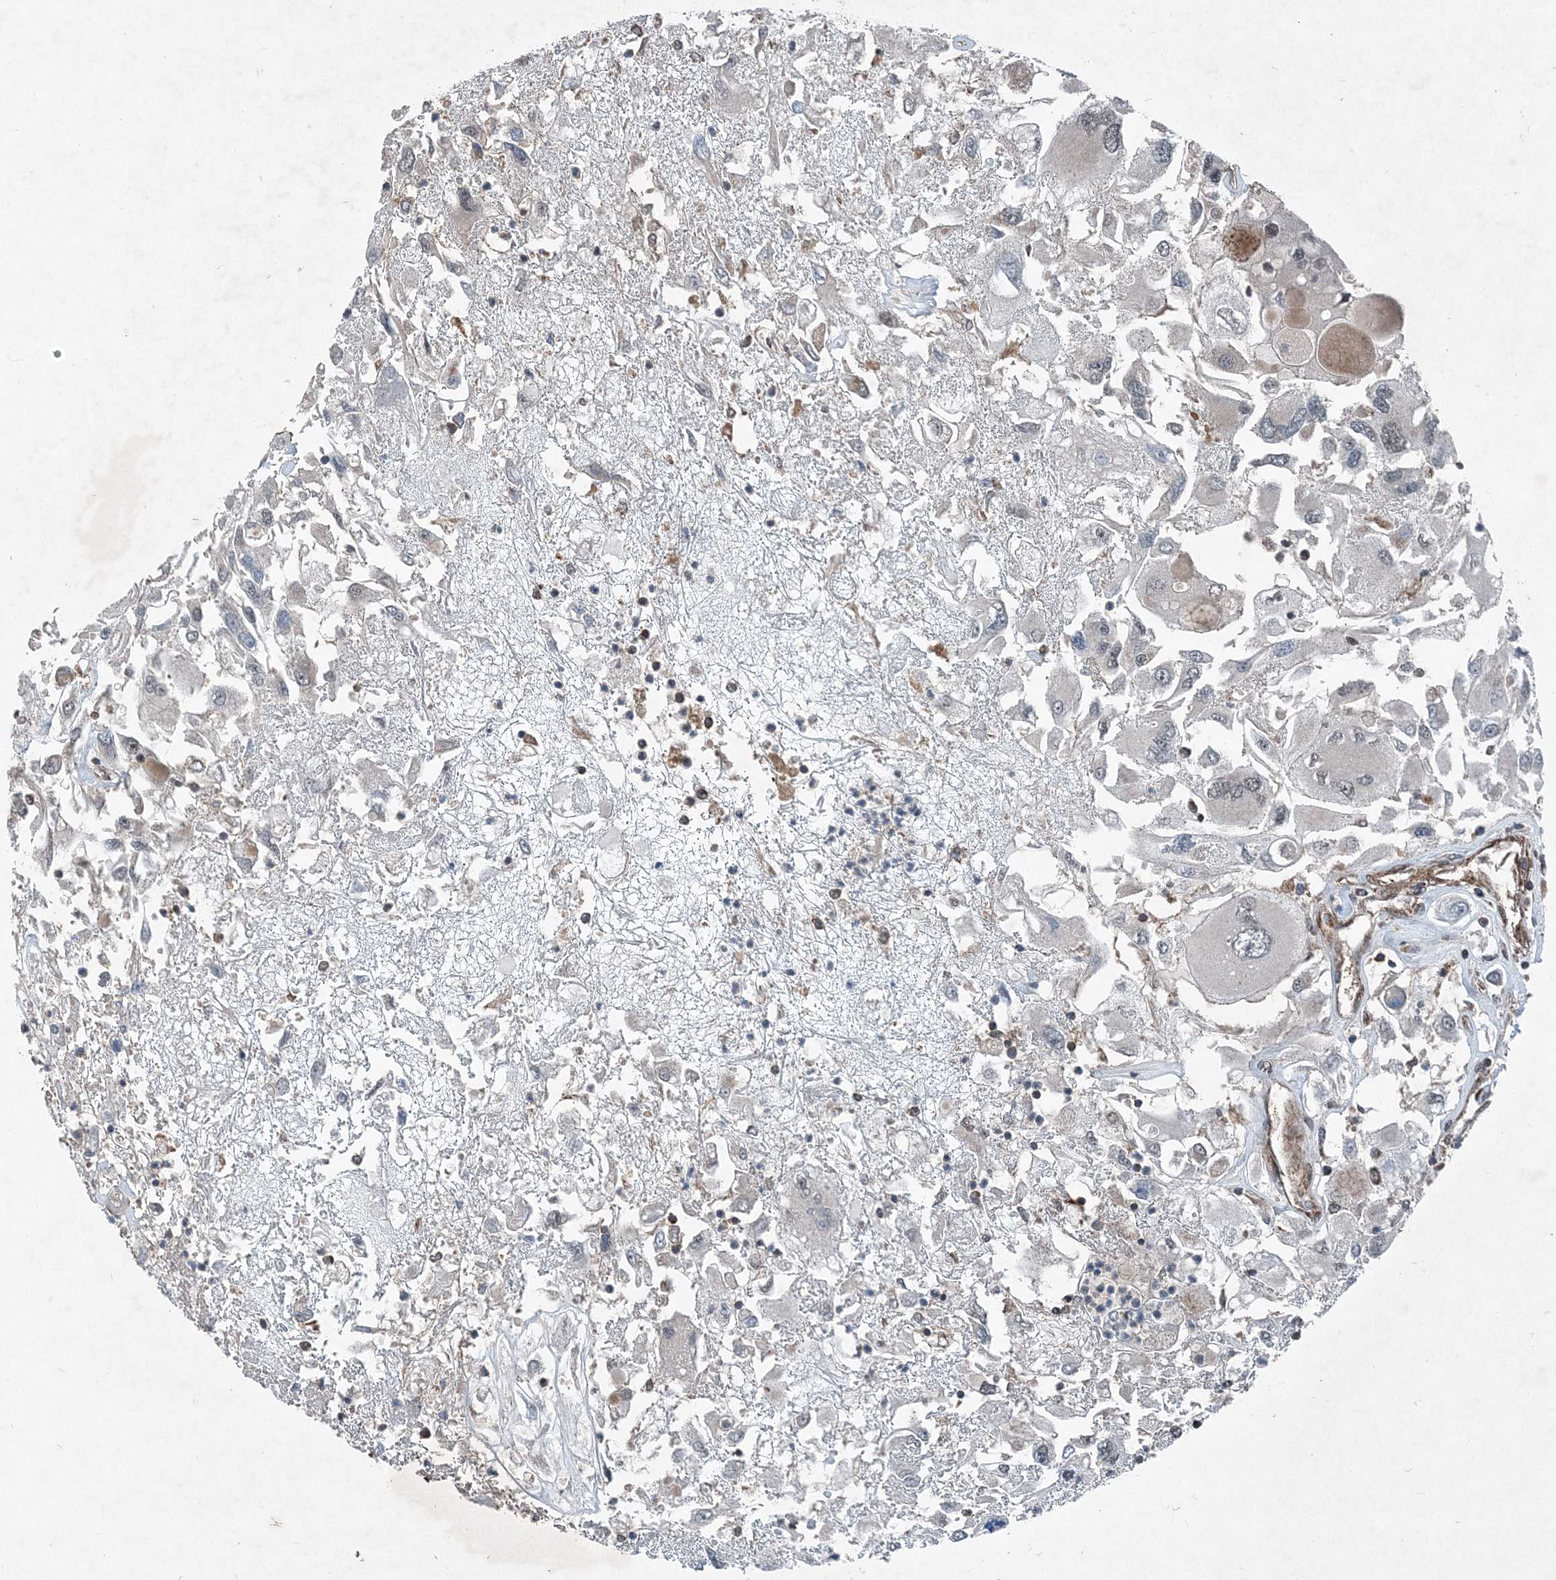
{"staining": {"intensity": "negative", "quantity": "none", "location": "none"}, "tissue": "renal cancer", "cell_type": "Tumor cells", "image_type": "cancer", "snomed": [{"axis": "morphology", "description": "Adenocarcinoma, NOS"}, {"axis": "topography", "description": "Kidney"}], "caption": "DAB immunohistochemical staining of renal cancer (adenocarcinoma) reveals no significant positivity in tumor cells.", "gene": "NDUFA2", "patient": {"sex": "female", "age": 52}}